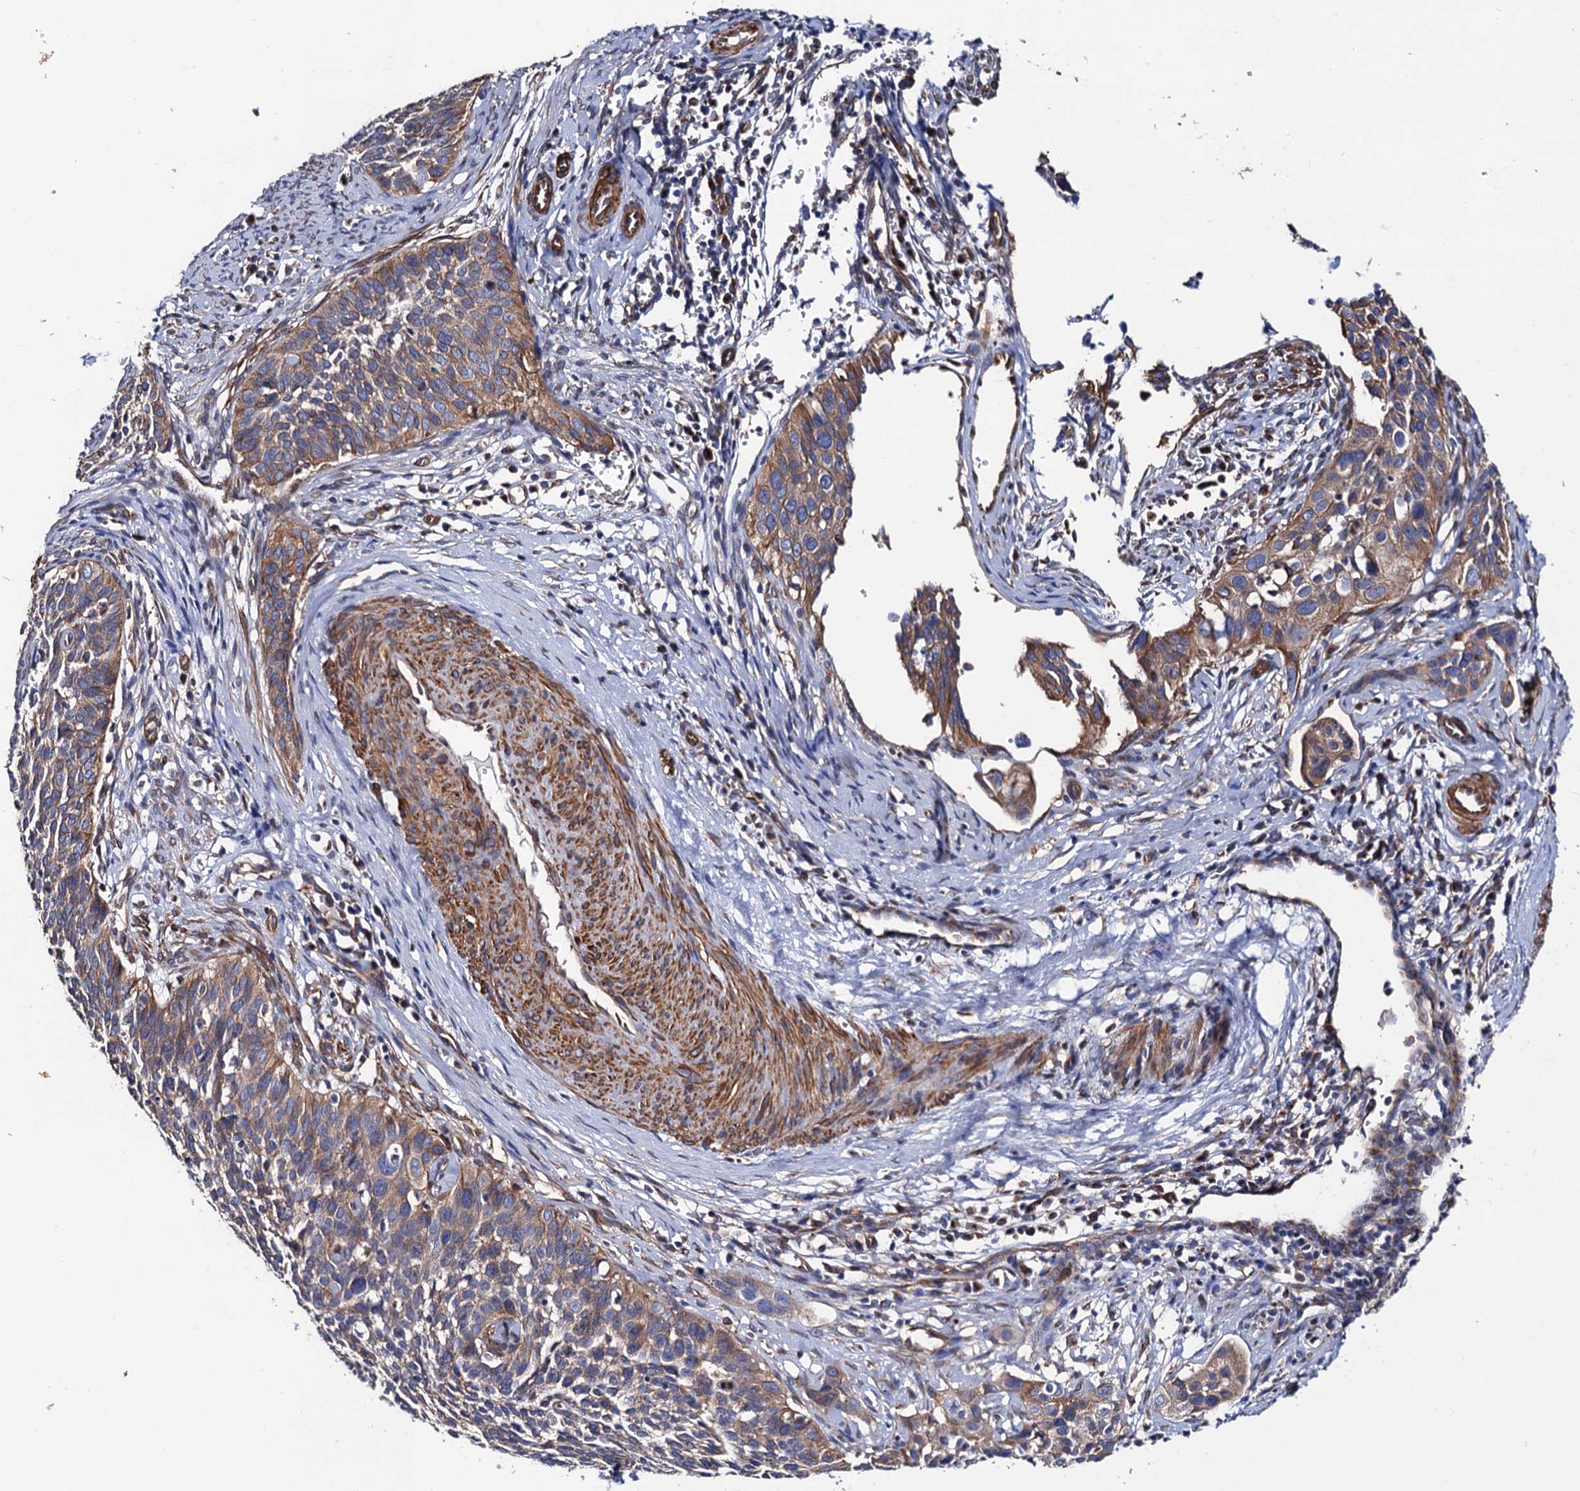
{"staining": {"intensity": "moderate", "quantity": "25%-75%", "location": "cytoplasmic/membranous"}, "tissue": "cervical cancer", "cell_type": "Tumor cells", "image_type": "cancer", "snomed": [{"axis": "morphology", "description": "Squamous cell carcinoma, NOS"}, {"axis": "topography", "description": "Cervix"}], "caption": "Cervical squamous cell carcinoma stained for a protein reveals moderate cytoplasmic/membranous positivity in tumor cells. (Brightfield microscopy of DAB IHC at high magnification).", "gene": "ZDHHC18", "patient": {"sex": "female", "age": 34}}